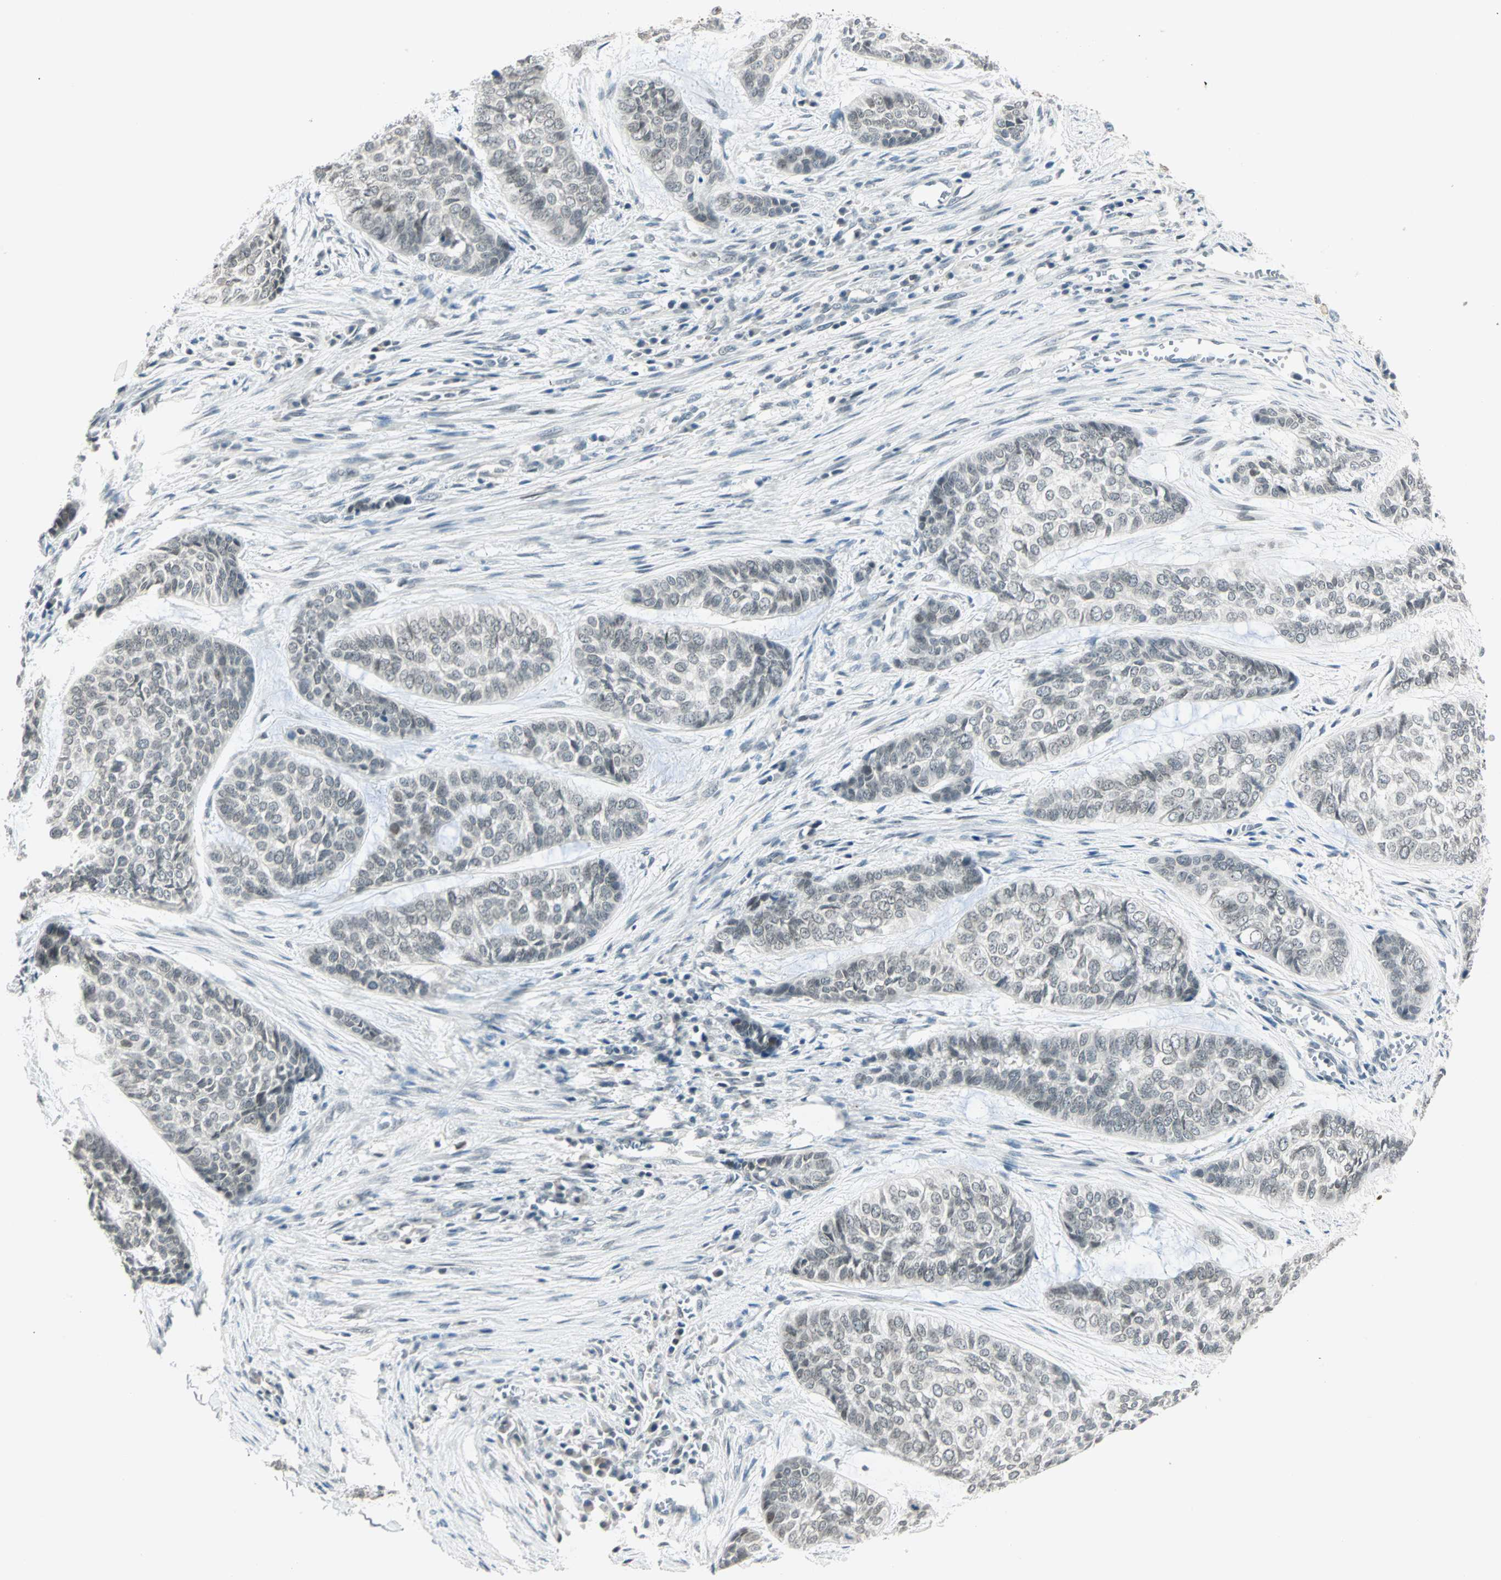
{"staining": {"intensity": "weak", "quantity": "<25%", "location": "nuclear"}, "tissue": "skin cancer", "cell_type": "Tumor cells", "image_type": "cancer", "snomed": [{"axis": "morphology", "description": "Basal cell carcinoma"}, {"axis": "topography", "description": "Skin"}], "caption": "An immunohistochemistry (IHC) micrograph of skin basal cell carcinoma is shown. There is no staining in tumor cells of skin basal cell carcinoma.", "gene": "BCAN", "patient": {"sex": "female", "age": 64}}